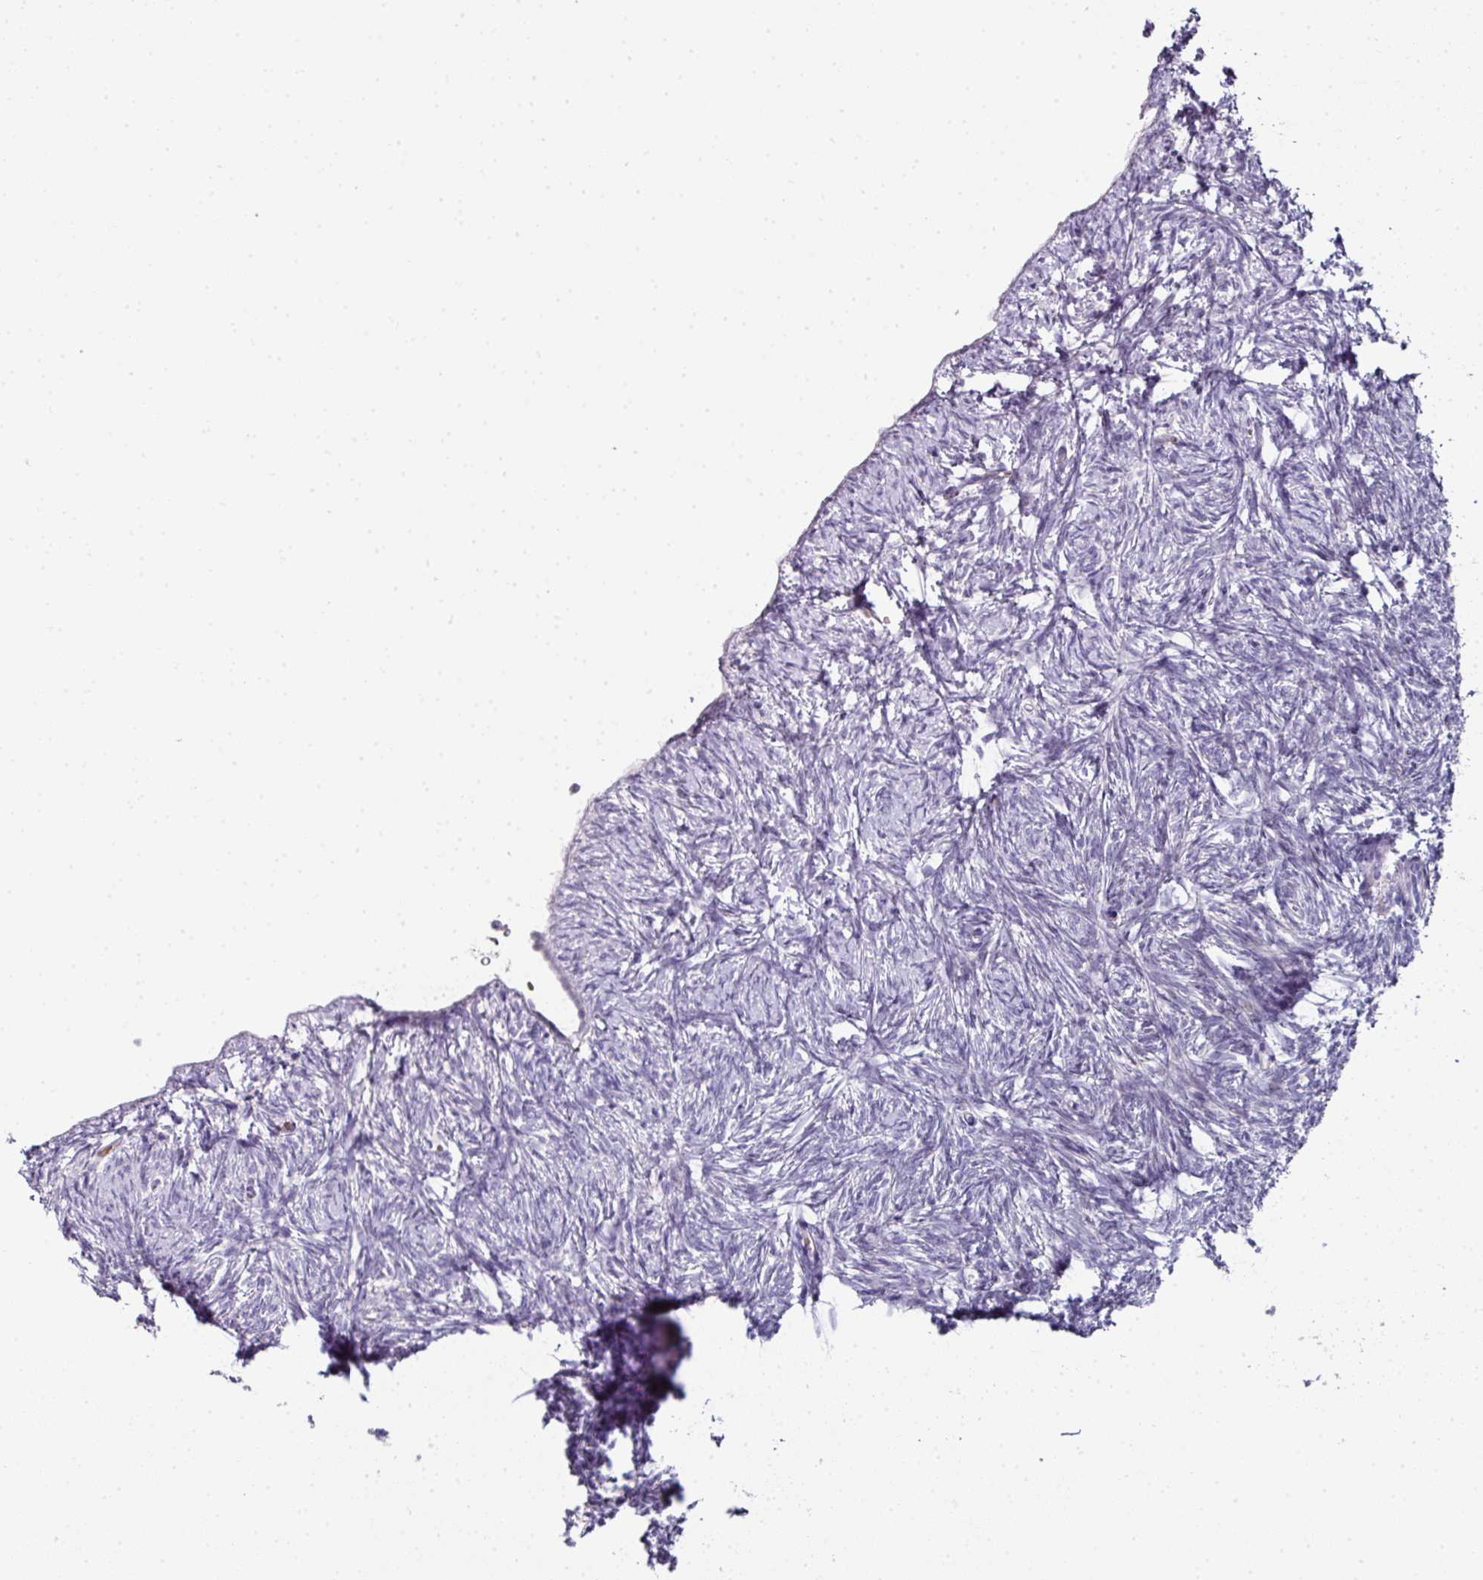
{"staining": {"intensity": "negative", "quantity": "none", "location": "none"}, "tissue": "ovary", "cell_type": "Ovarian stroma cells", "image_type": "normal", "snomed": [{"axis": "morphology", "description": "Normal tissue, NOS"}, {"axis": "topography", "description": "Ovary"}], "caption": "This is a image of immunohistochemistry staining of normal ovary, which shows no expression in ovarian stroma cells.", "gene": "ANKRD18A", "patient": {"sex": "female", "age": 51}}